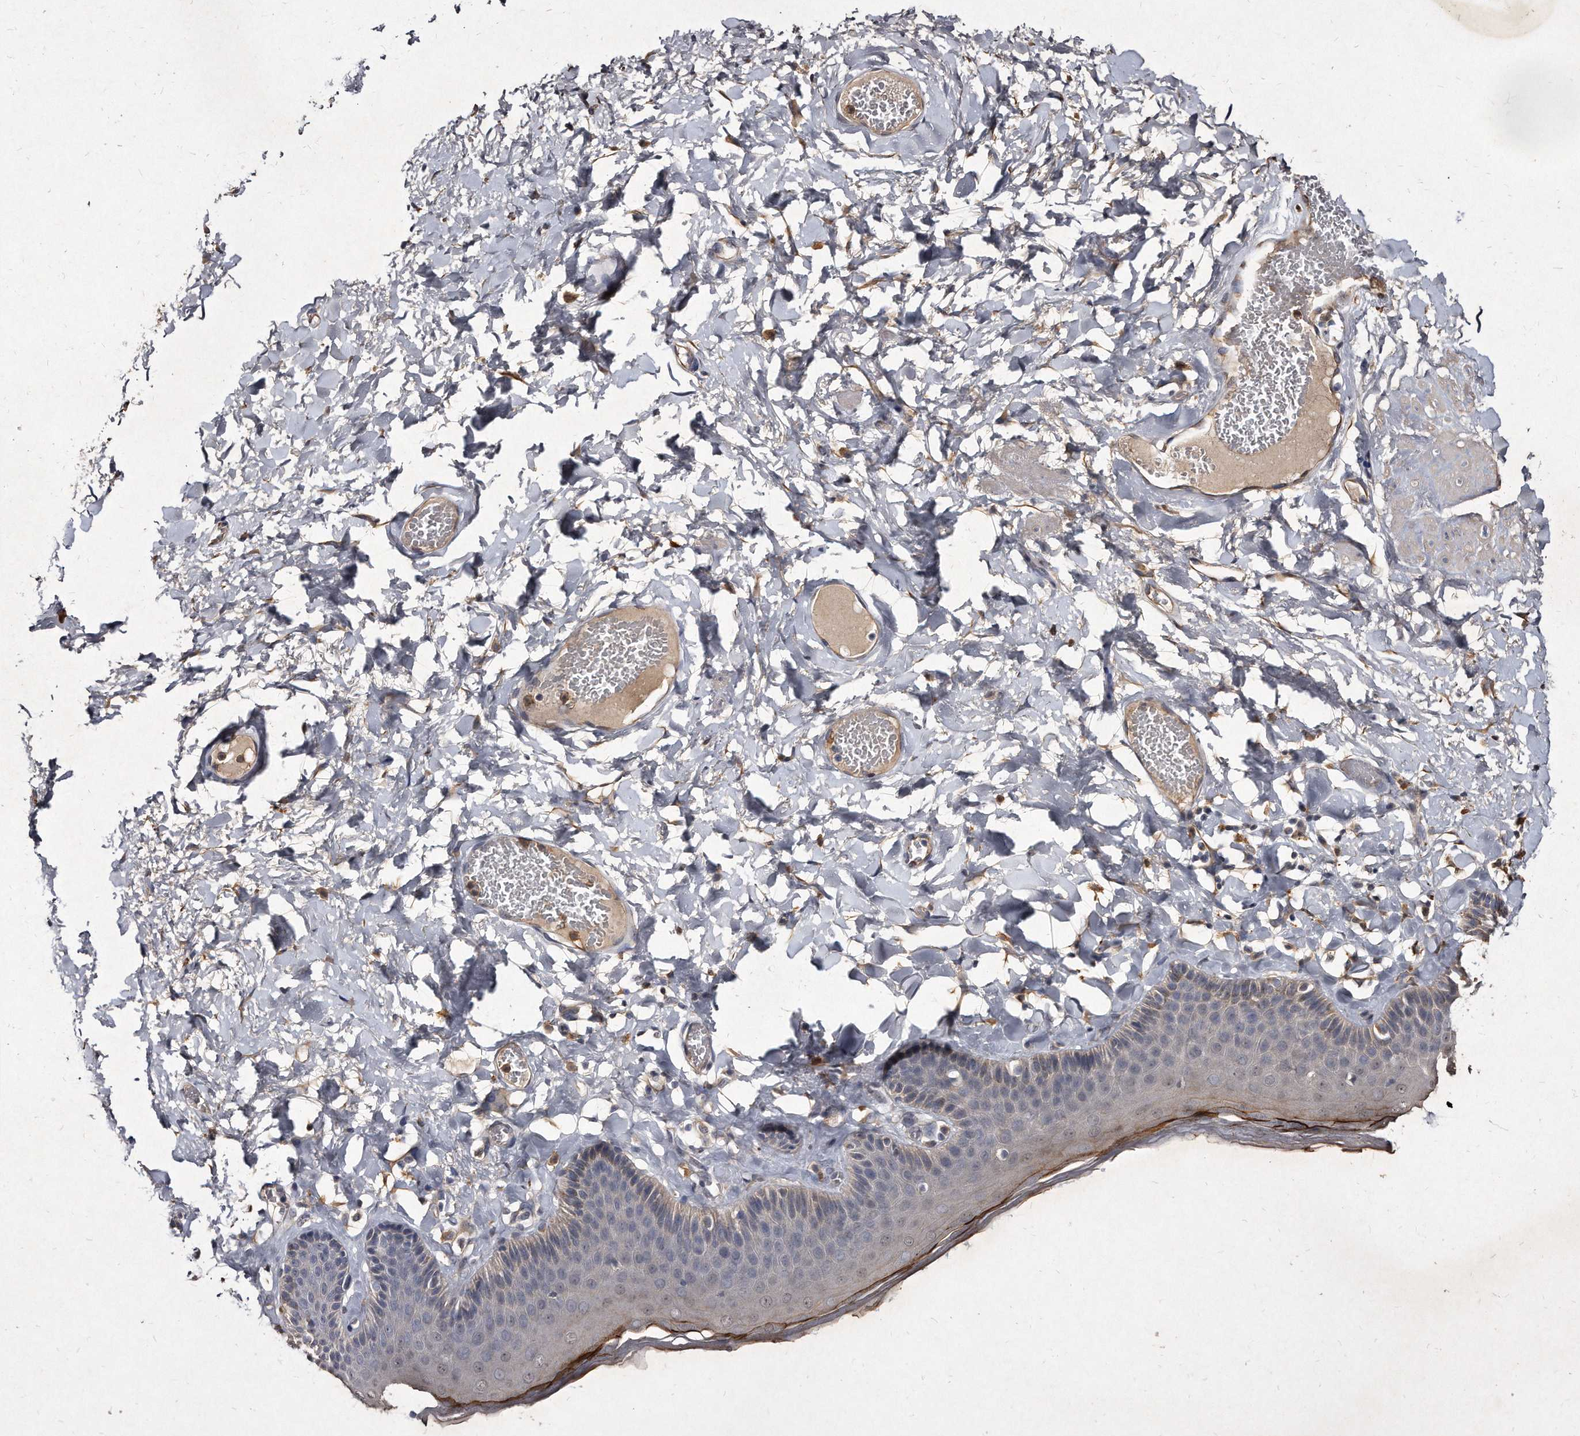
{"staining": {"intensity": "strong", "quantity": "<25%", "location": "cytoplasmic/membranous"}, "tissue": "skin", "cell_type": "Epidermal cells", "image_type": "normal", "snomed": [{"axis": "morphology", "description": "Normal tissue, NOS"}, {"axis": "topography", "description": "Anal"}], "caption": "A histopathology image showing strong cytoplasmic/membranous expression in approximately <25% of epidermal cells in unremarkable skin, as visualized by brown immunohistochemical staining.", "gene": "KLHDC3", "patient": {"sex": "male", "age": 69}}